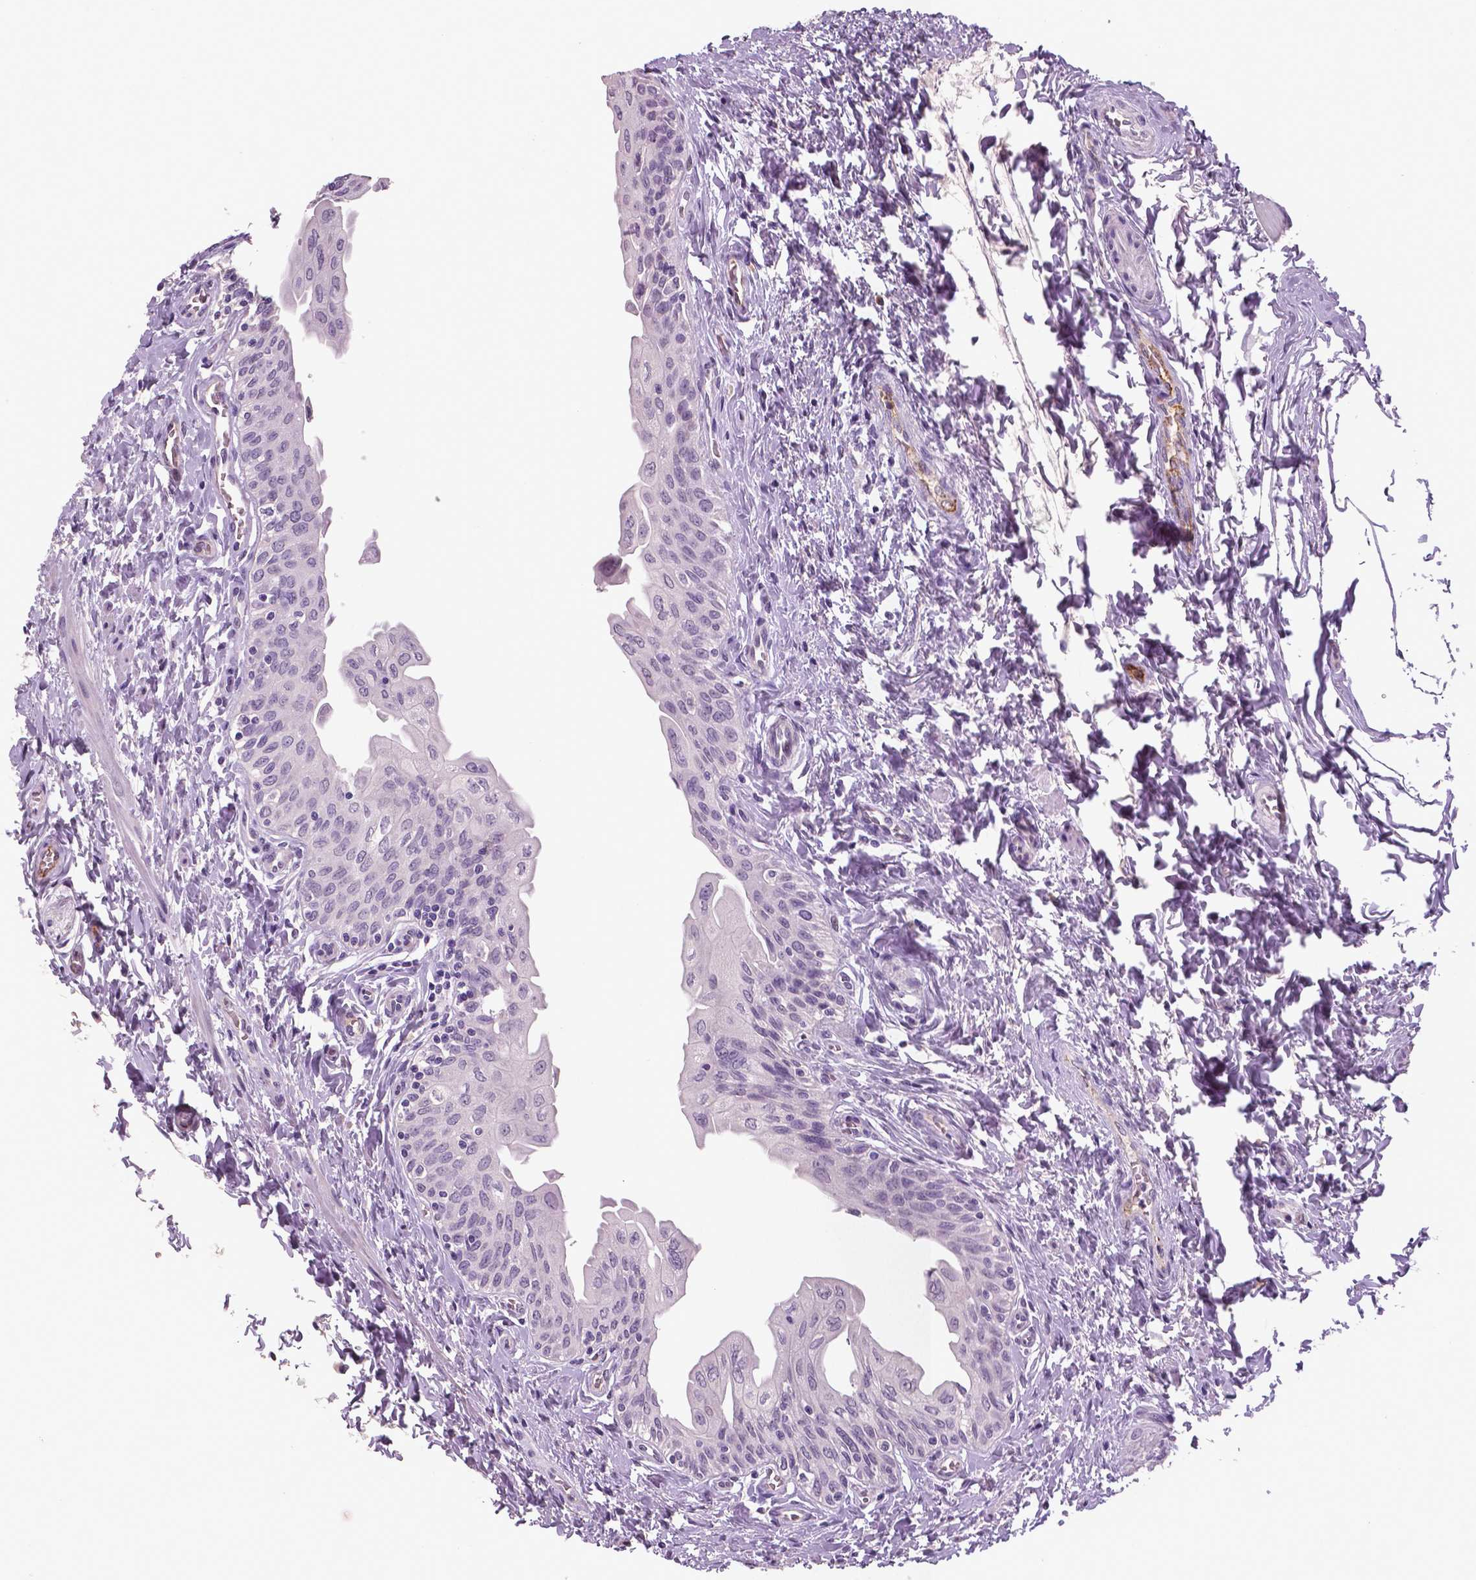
{"staining": {"intensity": "negative", "quantity": "none", "location": "none"}, "tissue": "urinary bladder", "cell_type": "Urothelial cells", "image_type": "normal", "snomed": [{"axis": "morphology", "description": "Normal tissue, NOS"}, {"axis": "topography", "description": "Urinary bladder"}], "caption": "Immunohistochemistry histopathology image of unremarkable urinary bladder: urinary bladder stained with DAB displays no significant protein positivity in urothelial cells. (DAB immunohistochemistry (IHC) visualized using brightfield microscopy, high magnification).", "gene": "TSPAN7", "patient": {"sex": "male", "age": 56}}